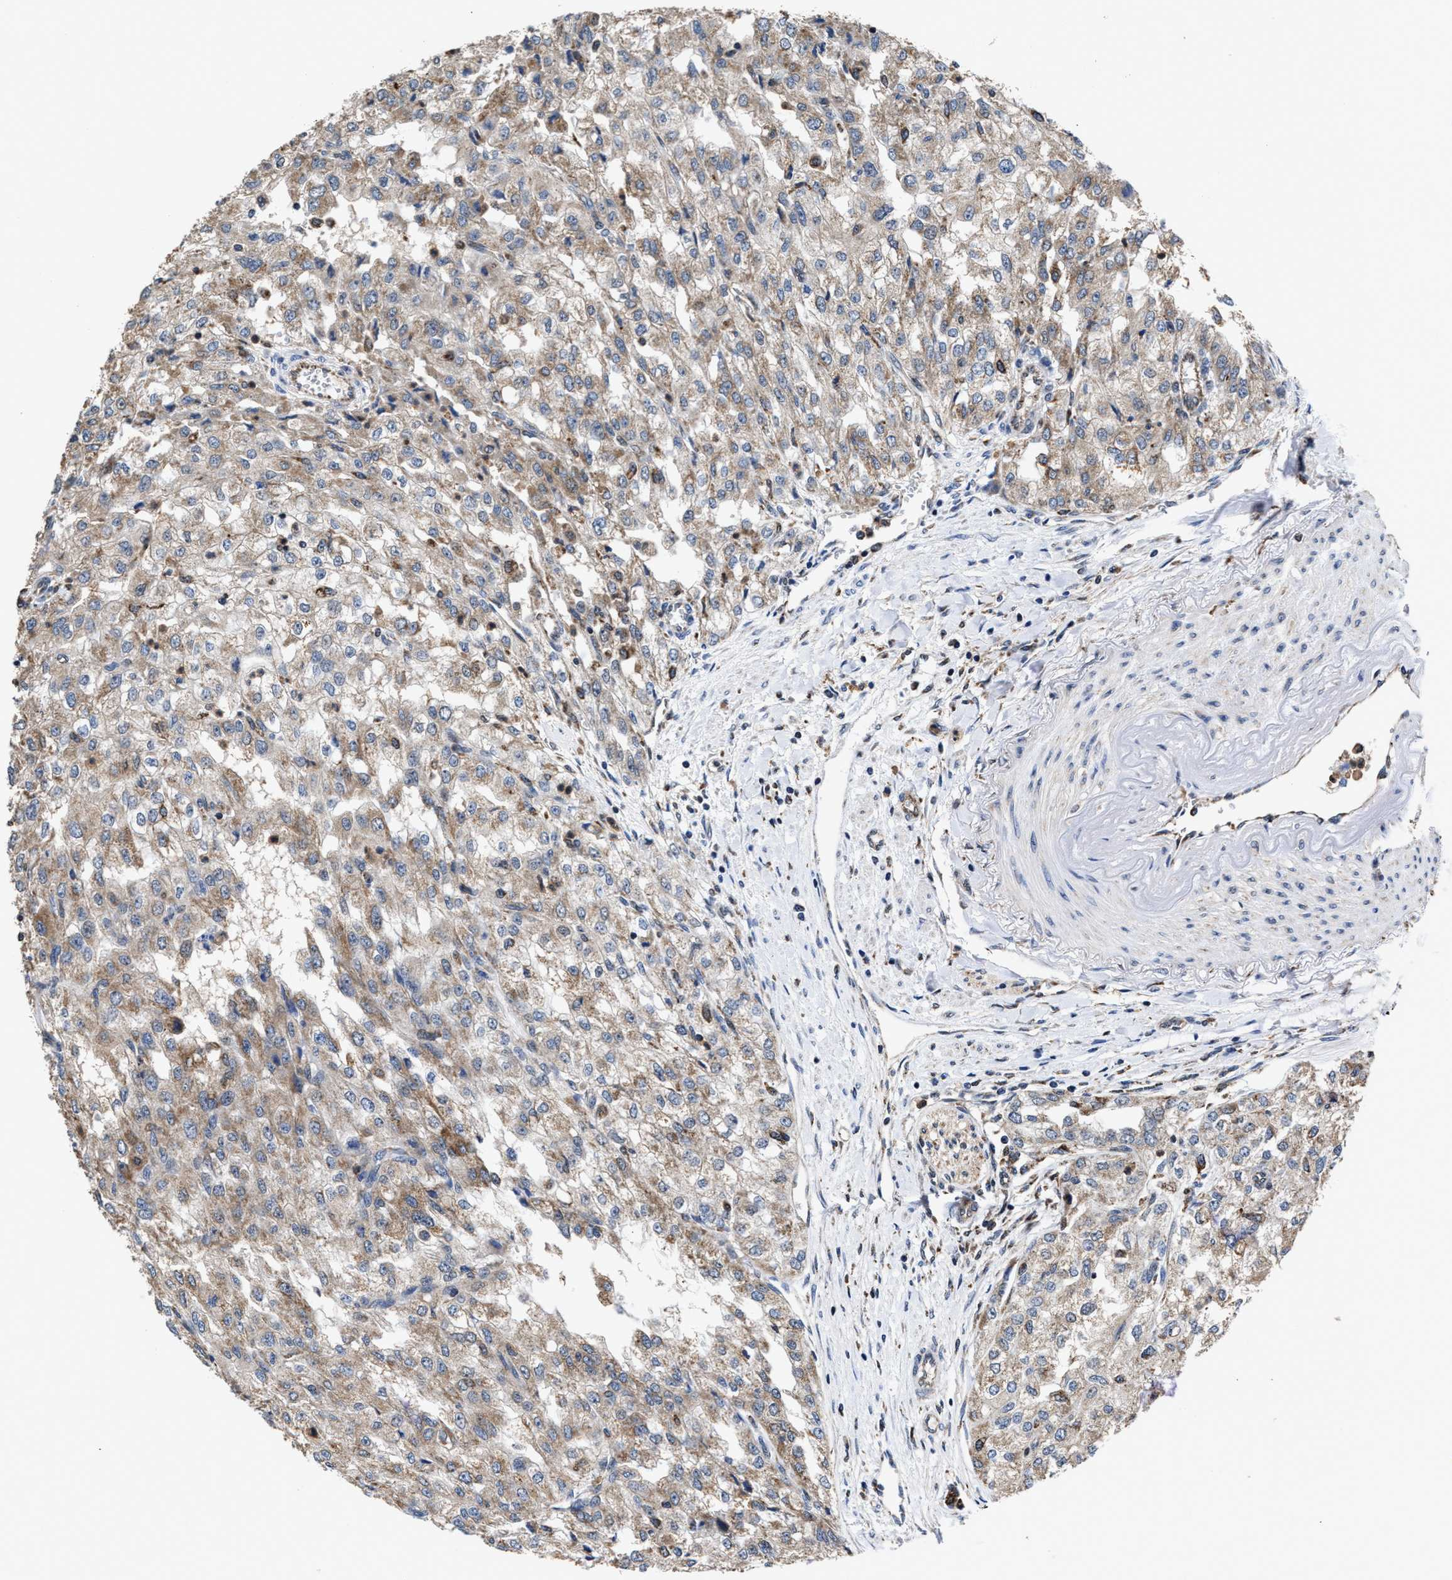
{"staining": {"intensity": "weak", "quantity": ">75%", "location": "cytoplasmic/membranous"}, "tissue": "renal cancer", "cell_type": "Tumor cells", "image_type": "cancer", "snomed": [{"axis": "morphology", "description": "Adenocarcinoma, NOS"}, {"axis": "topography", "description": "Kidney"}], "caption": "A photomicrograph showing weak cytoplasmic/membranous staining in about >75% of tumor cells in renal cancer (adenocarcinoma), as visualized by brown immunohistochemical staining.", "gene": "ACLY", "patient": {"sex": "female", "age": 54}}